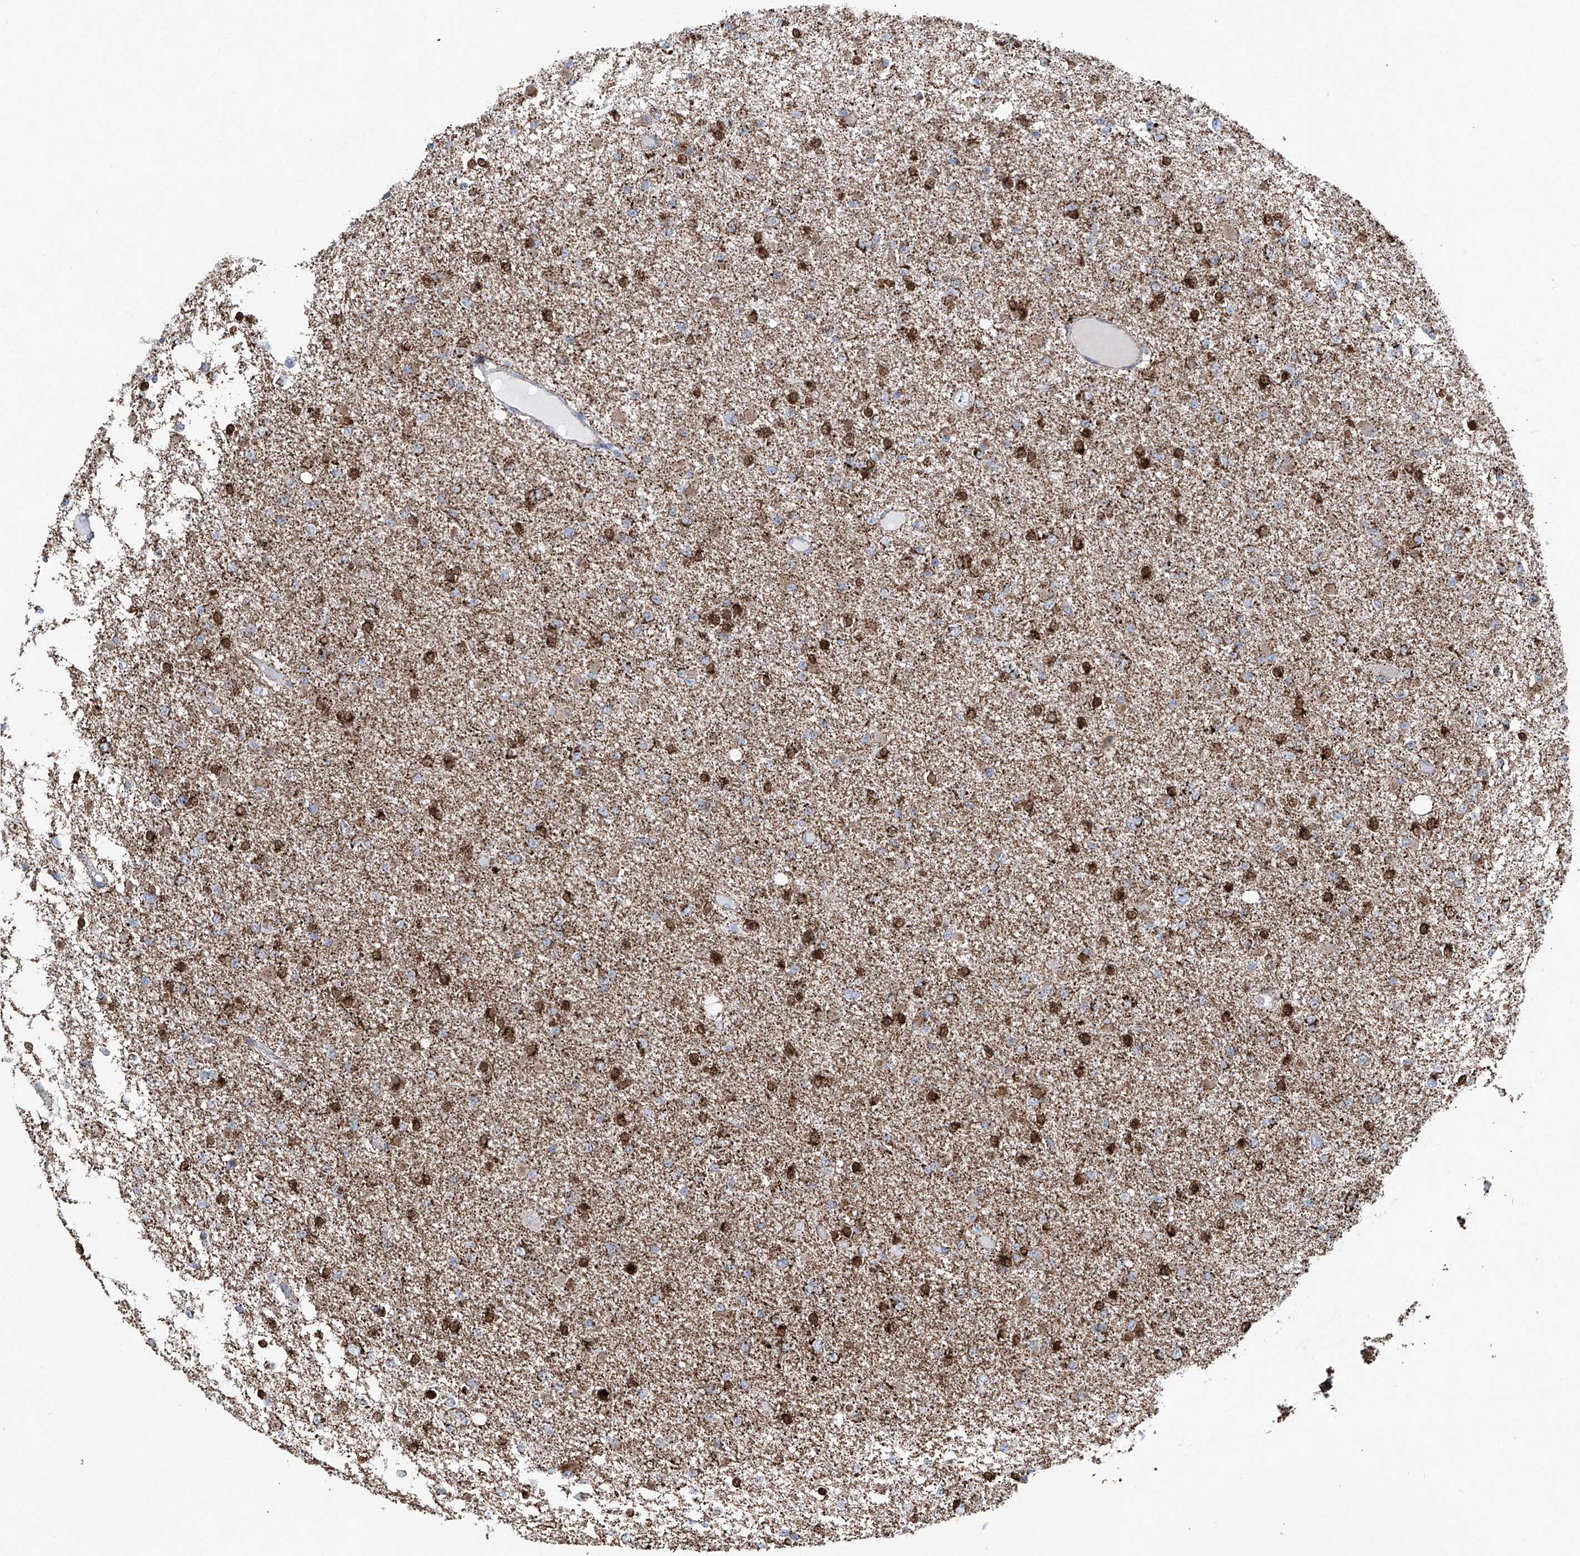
{"staining": {"intensity": "moderate", "quantity": "25%-75%", "location": "cytoplasmic/membranous"}, "tissue": "glioma", "cell_type": "Tumor cells", "image_type": "cancer", "snomed": [{"axis": "morphology", "description": "Glioma, malignant, Low grade"}, {"axis": "topography", "description": "Brain"}], "caption": "IHC image of neoplastic tissue: human malignant glioma (low-grade) stained using immunohistochemistry (IHC) shows medium levels of moderate protein expression localized specifically in the cytoplasmic/membranous of tumor cells, appearing as a cytoplasmic/membranous brown color.", "gene": "ALDH6A1", "patient": {"sex": "female", "age": 22}}